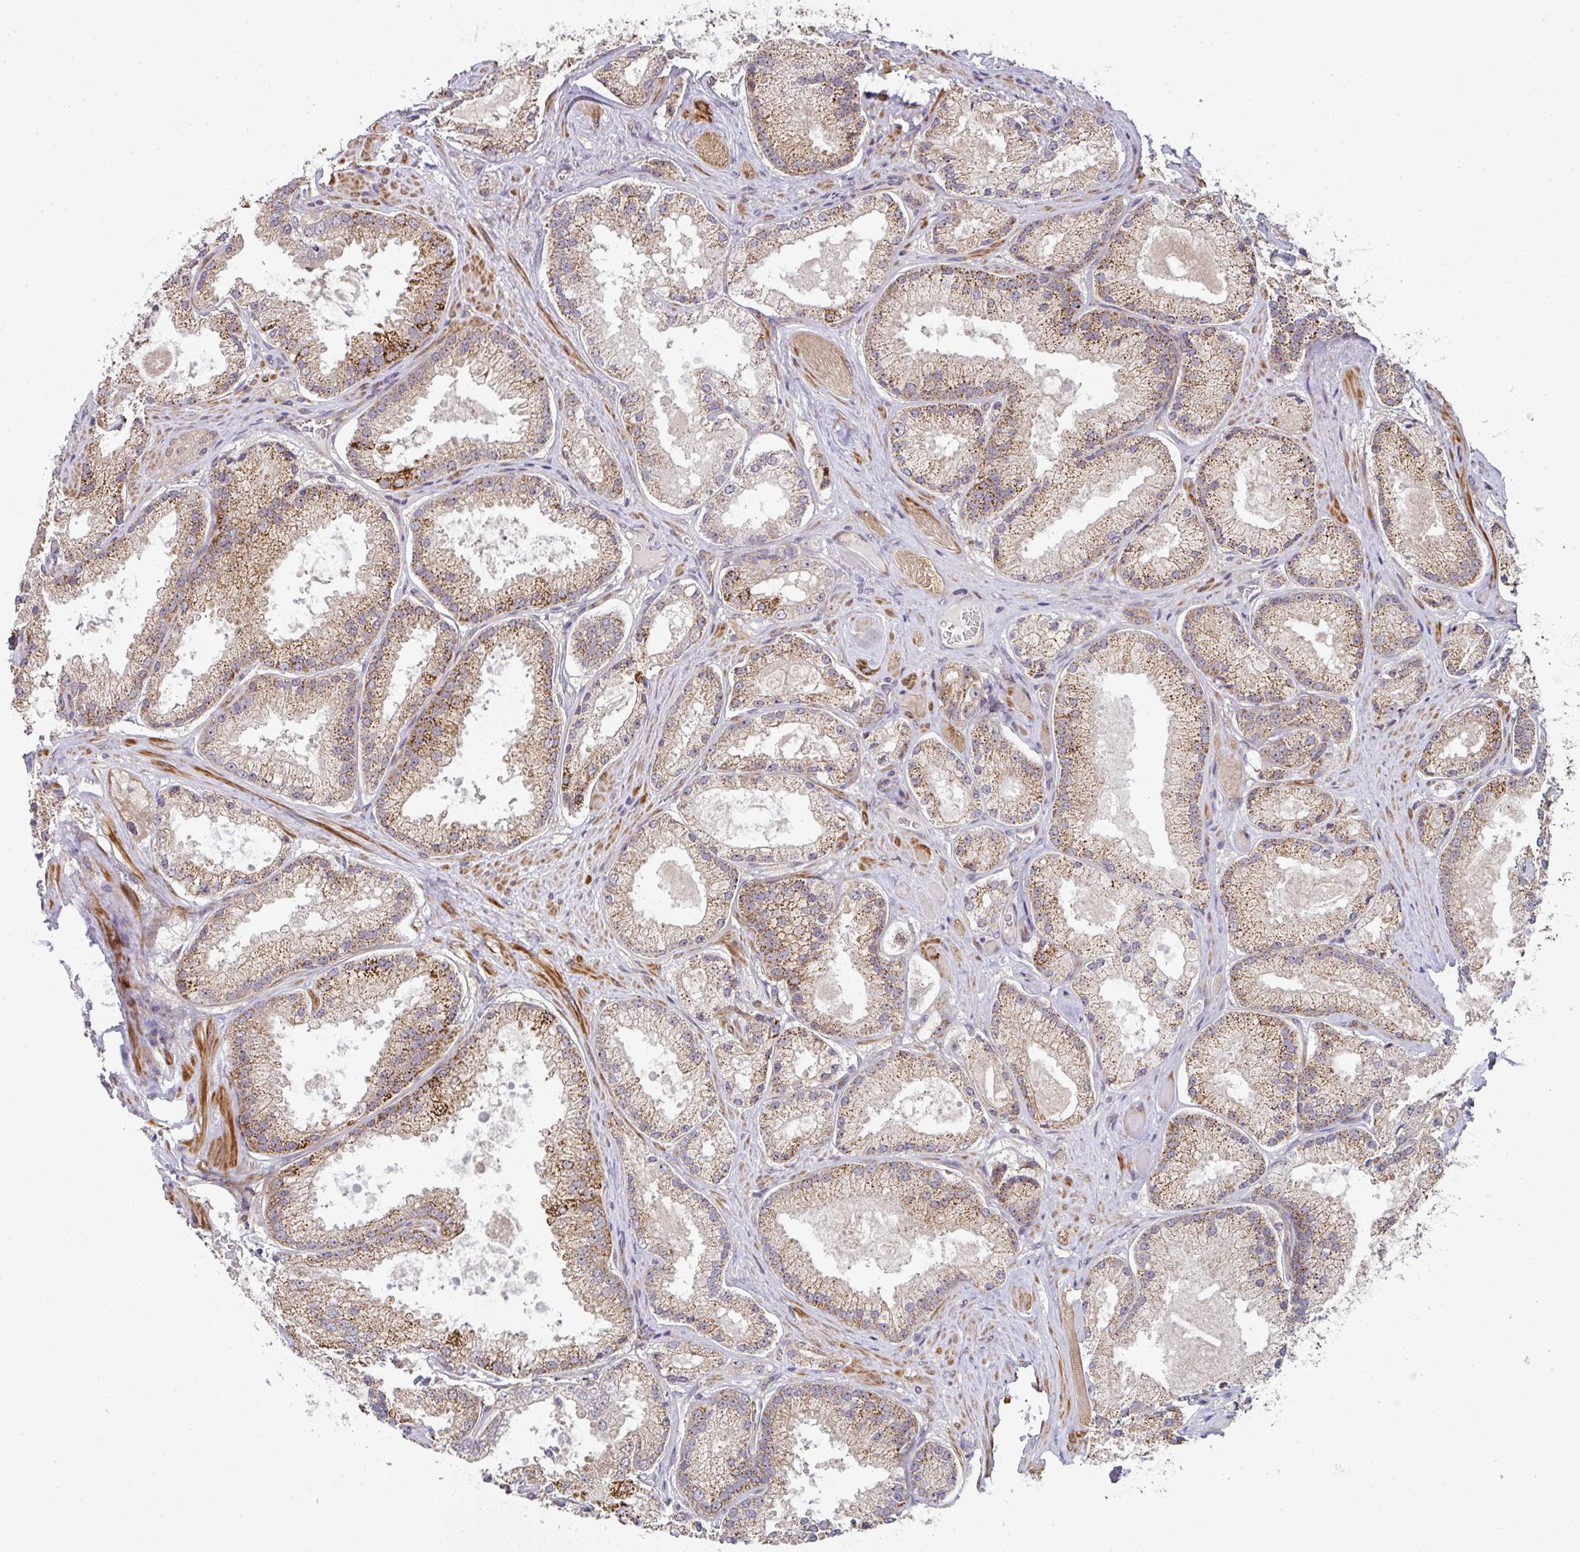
{"staining": {"intensity": "moderate", "quantity": "25%-75%", "location": "cytoplasmic/membranous"}, "tissue": "prostate cancer", "cell_type": "Tumor cells", "image_type": "cancer", "snomed": [{"axis": "morphology", "description": "Adenocarcinoma, High grade"}, {"axis": "topography", "description": "Prostate"}], "caption": "Brown immunohistochemical staining in prostate cancer shows moderate cytoplasmic/membranous positivity in approximately 25%-75% of tumor cells.", "gene": "SIMC1", "patient": {"sex": "male", "age": 68}}